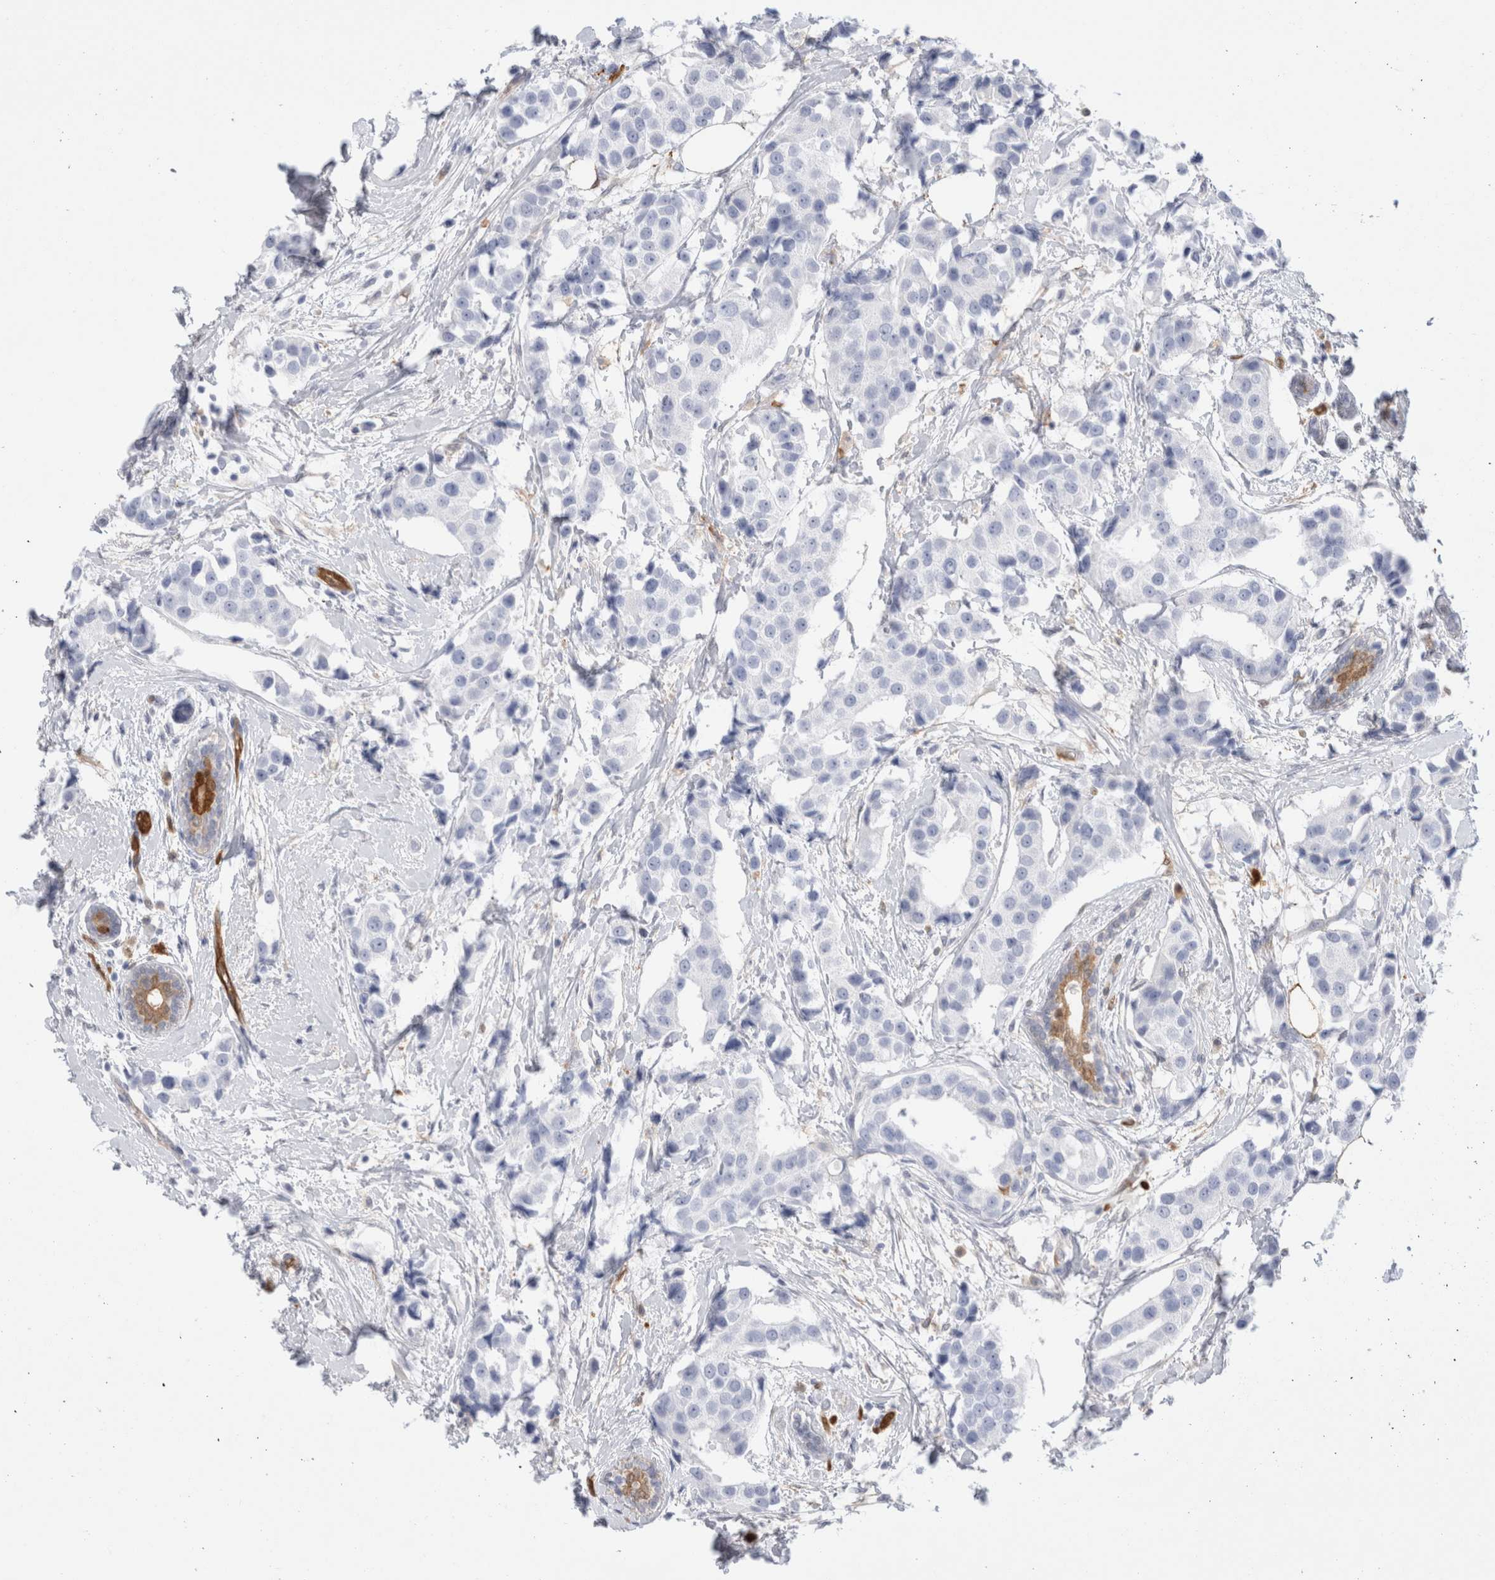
{"staining": {"intensity": "negative", "quantity": "none", "location": "none"}, "tissue": "breast cancer", "cell_type": "Tumor cells", "image_type": "cancer", "snomed": [{"axis": "morphology", "description": "Normal tissue, NOS"}, {"axis": "morphology", "description": "Duct carcinoma"}, {"axis": "topography", "description": "Breast"}], "caption": "This is an immunohistochemistry image of breast cancer (infiltrating ductal carcinoma). There is no positivity in tumor cells.", "gene": "NAPEPLD", "patient": {"sex": "female", "age": 39}}